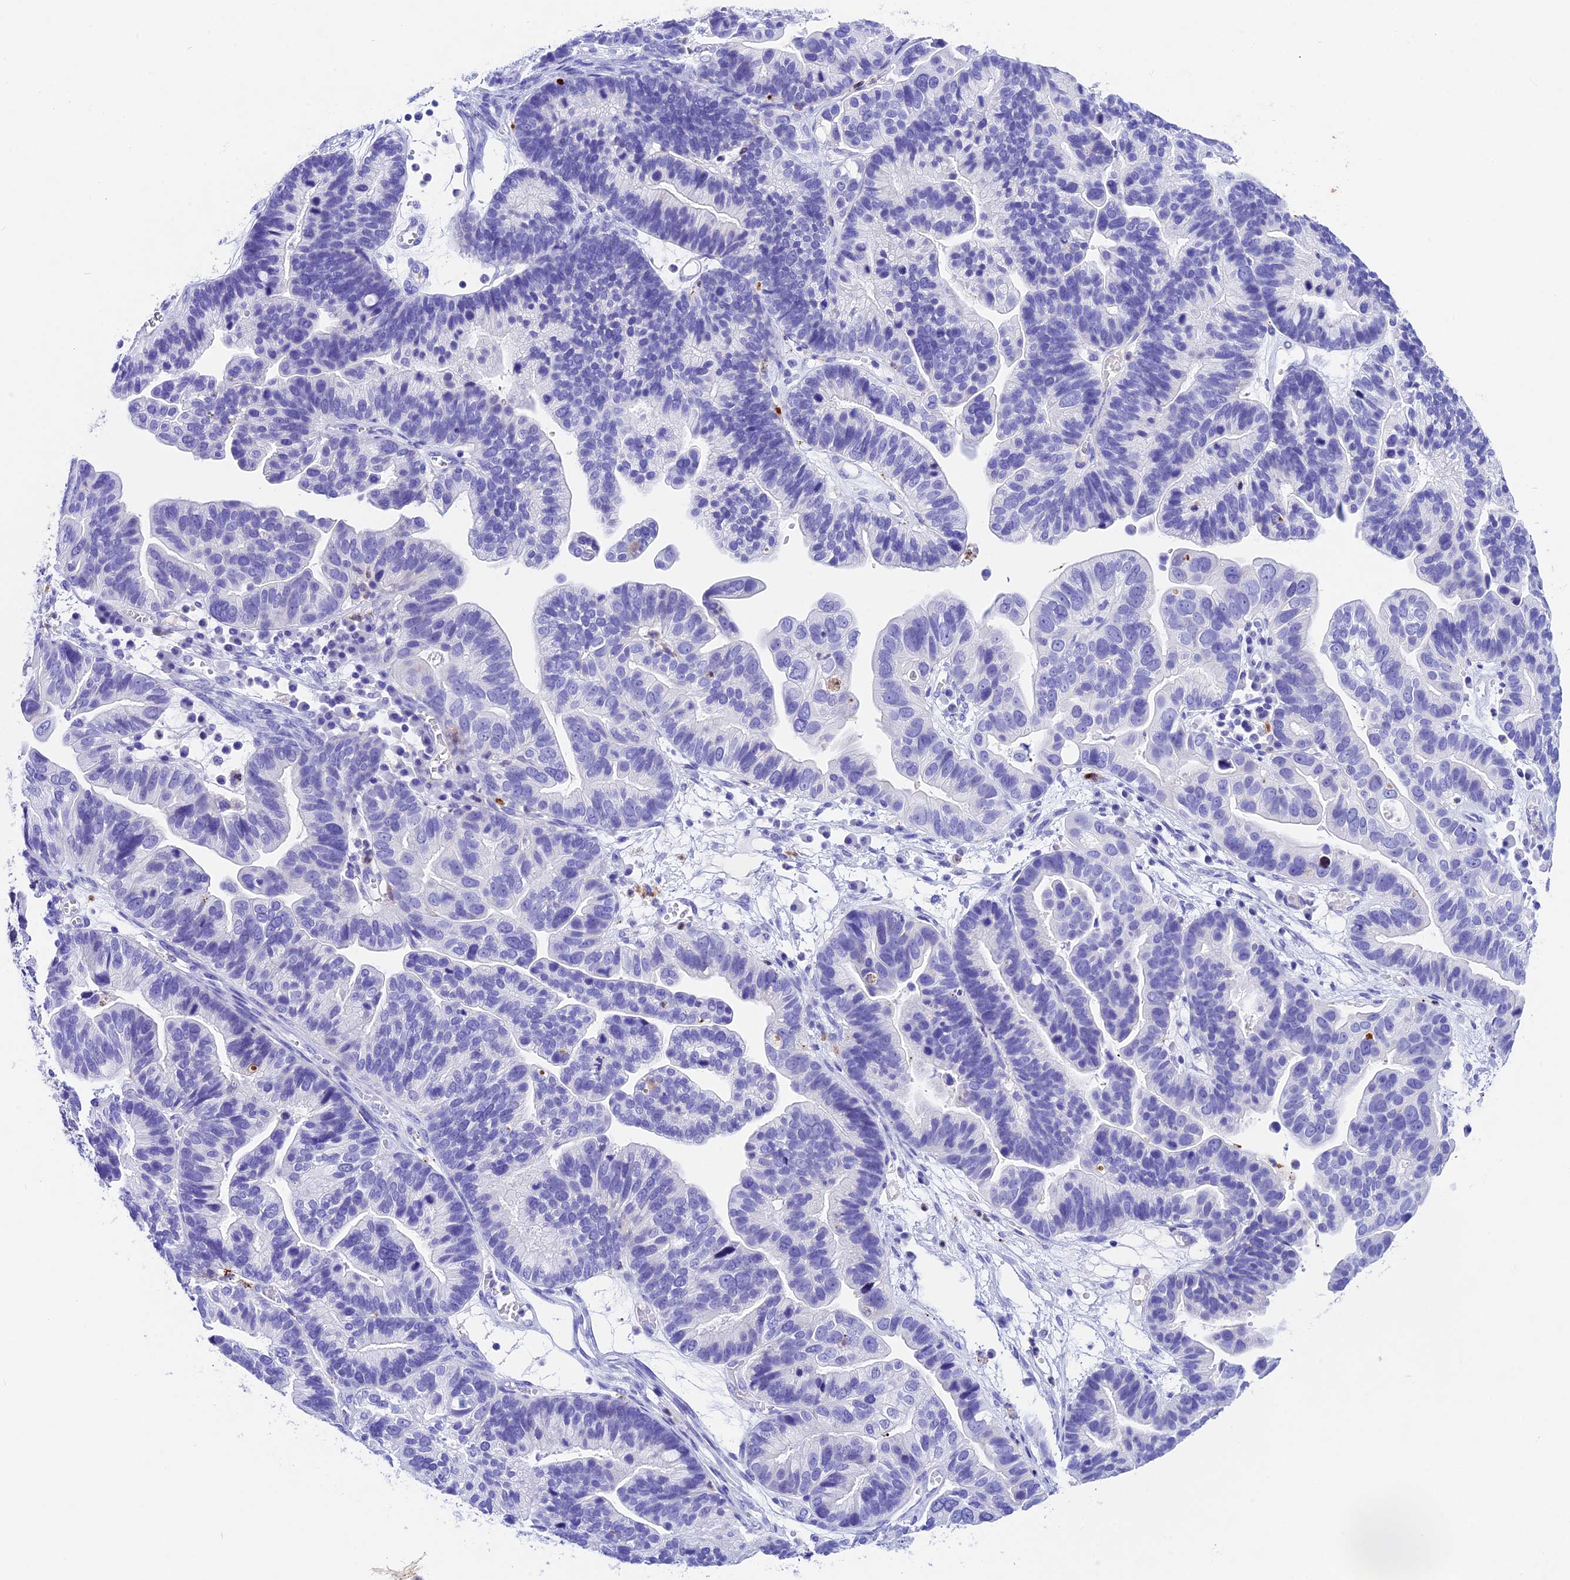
{"staining": {"intensity": "negative", "quantity": "none", "location": "none"}, "tissue": "ovarian cancer", "cell_type": "Tumor cells", "image_type": "cancer", "snomed": [{"axis": "morphology", "description": "Cystadenocarcinoma, serous, NOS"}, {"axis": "topography", "description": "Ovary"}], "caption": "Human ovarian cancer stained for a protein using immunohistochemistry demonstrates no positivity in tumor cells.", "gene": "PSG11", "patient": {"sex": "female", "age": 56}}